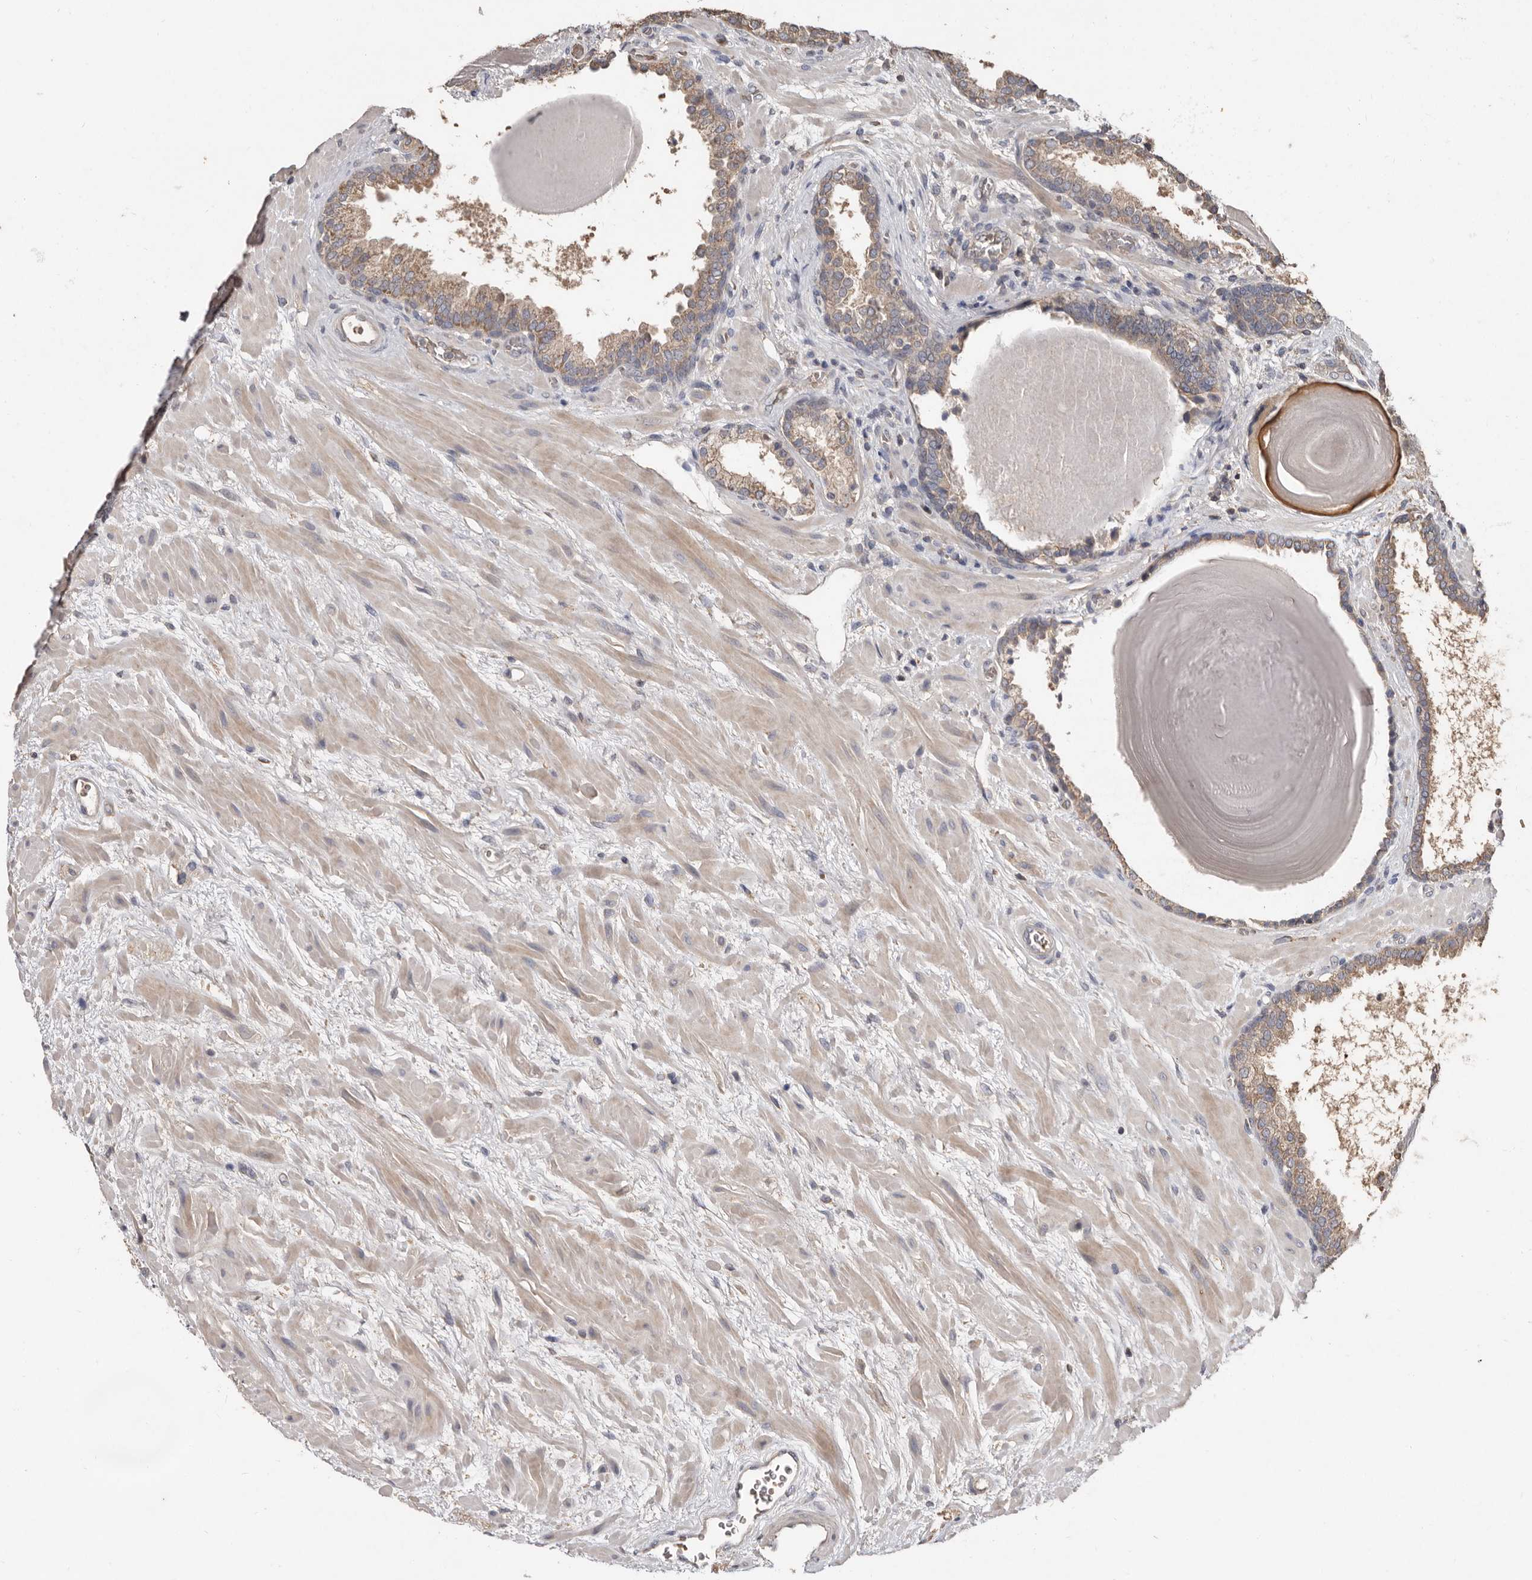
{"staining": {"intensity": "weak", "quantity": "25%-75%", "location": "cytoplasmic/membranous"}, "tissue": "prostate", "cell_type": "Glandular cells", "image_type": "normal", "snomed": [{"axis": "morphology", "description": "Normal tissue, NOS"}, {"axis": "topography", "description": "Prostate"}], "caption": "Protein analysis of normal prostate reveals weak cytoplasmic/membranous staining in approximately 25%-75% of glandular cells. (DAB (3,3'-diaminobenzidine) = brown stain, brightfield microscopy at high magnification).", "gene": "KIF26B", "patient": {"sex": "male", "age": 48}}